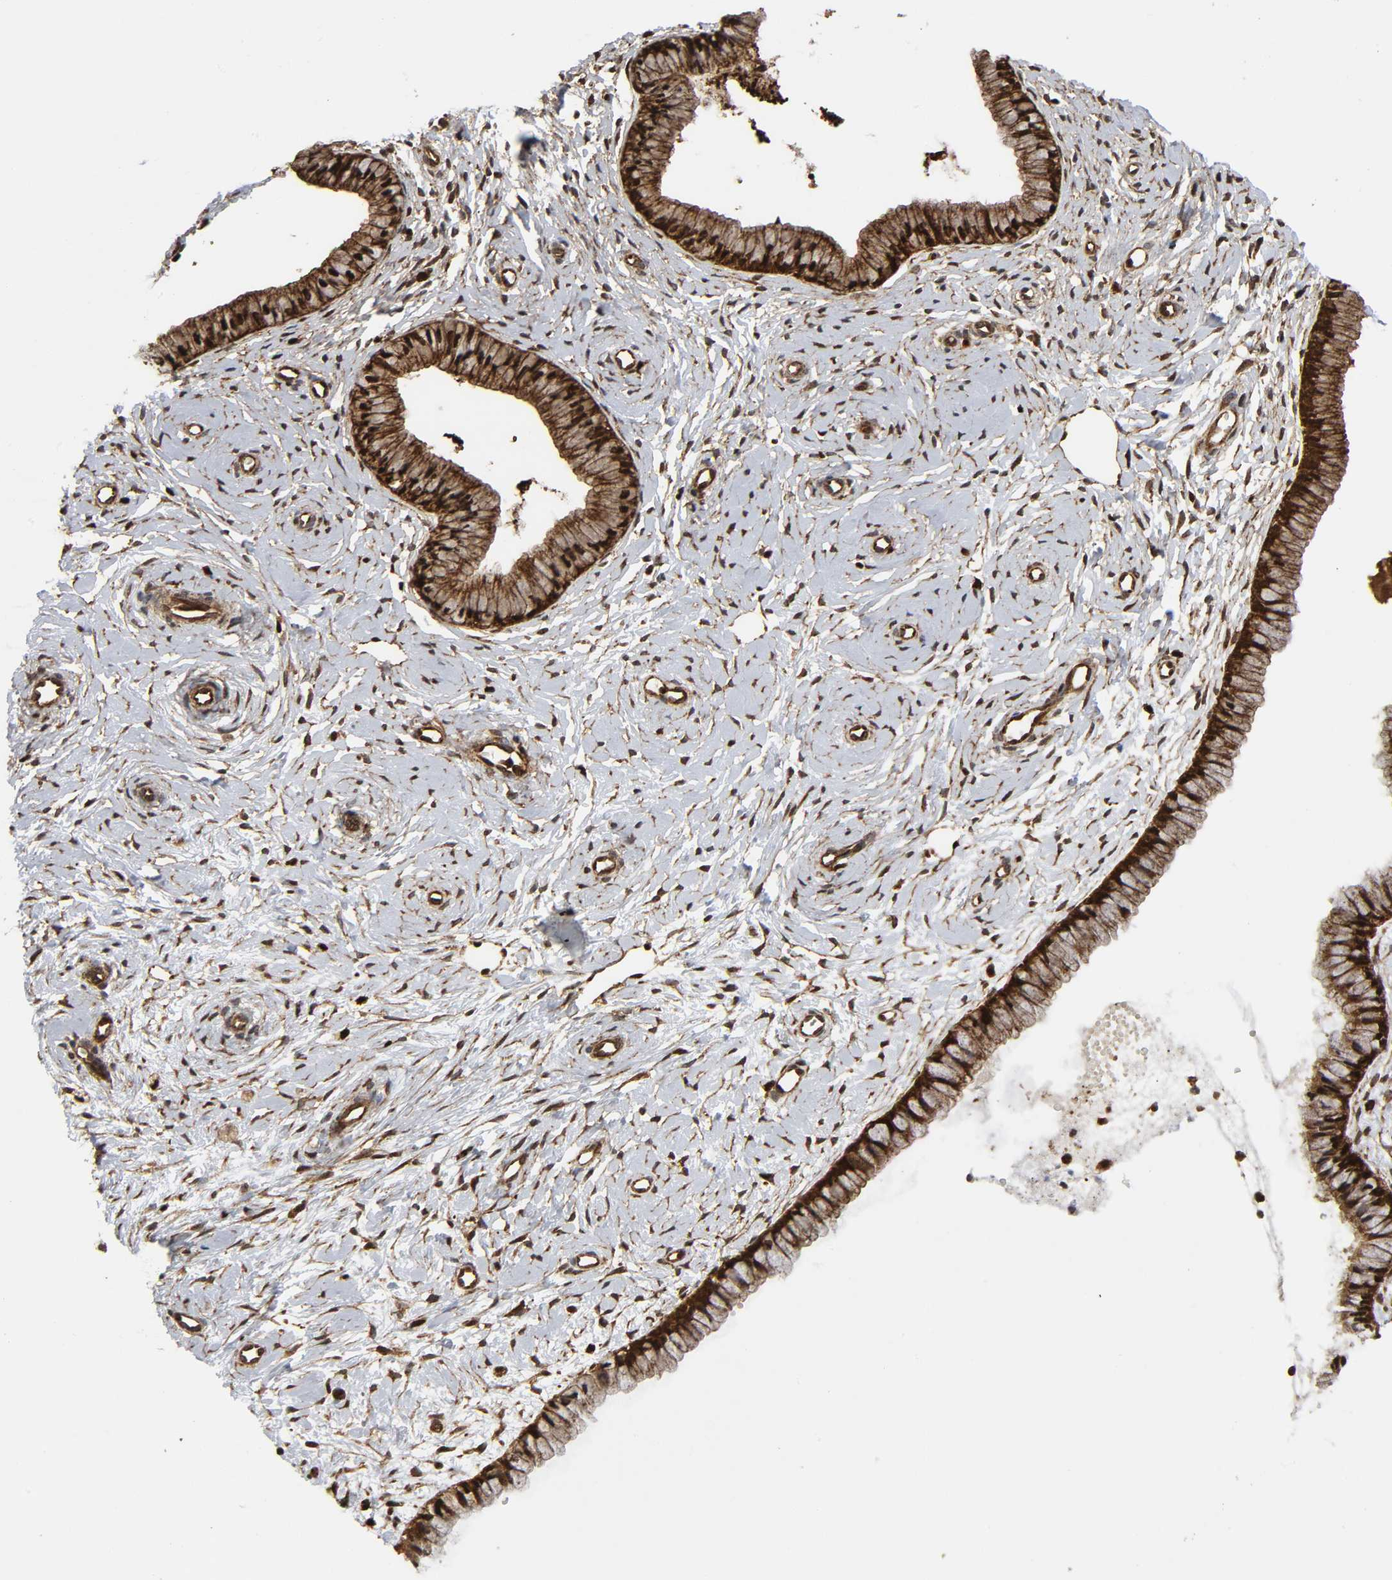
{"staining": {"intensity": "strong", "quantity": ">75%", "location": "cytoplasmic/membranous,nuclear"}, "tissue": "cervix", "cell_type": "Glandular cells", "image_type": "normal", "snomed": [{"axis": "morphology", "description": "Normal tissue, NOS"}, {"axis": "topography", "description": "Cervix"}], "caption": "Strong cytoplasmic/membranous,nuclear positivity is appreciated in about >75% of glandular cells in benign cervix. (DAB = brown stain, brightfield microscopy at high magnification).", "gene": "MAPK1", "patient": {"sex": "female", "age": 46}}